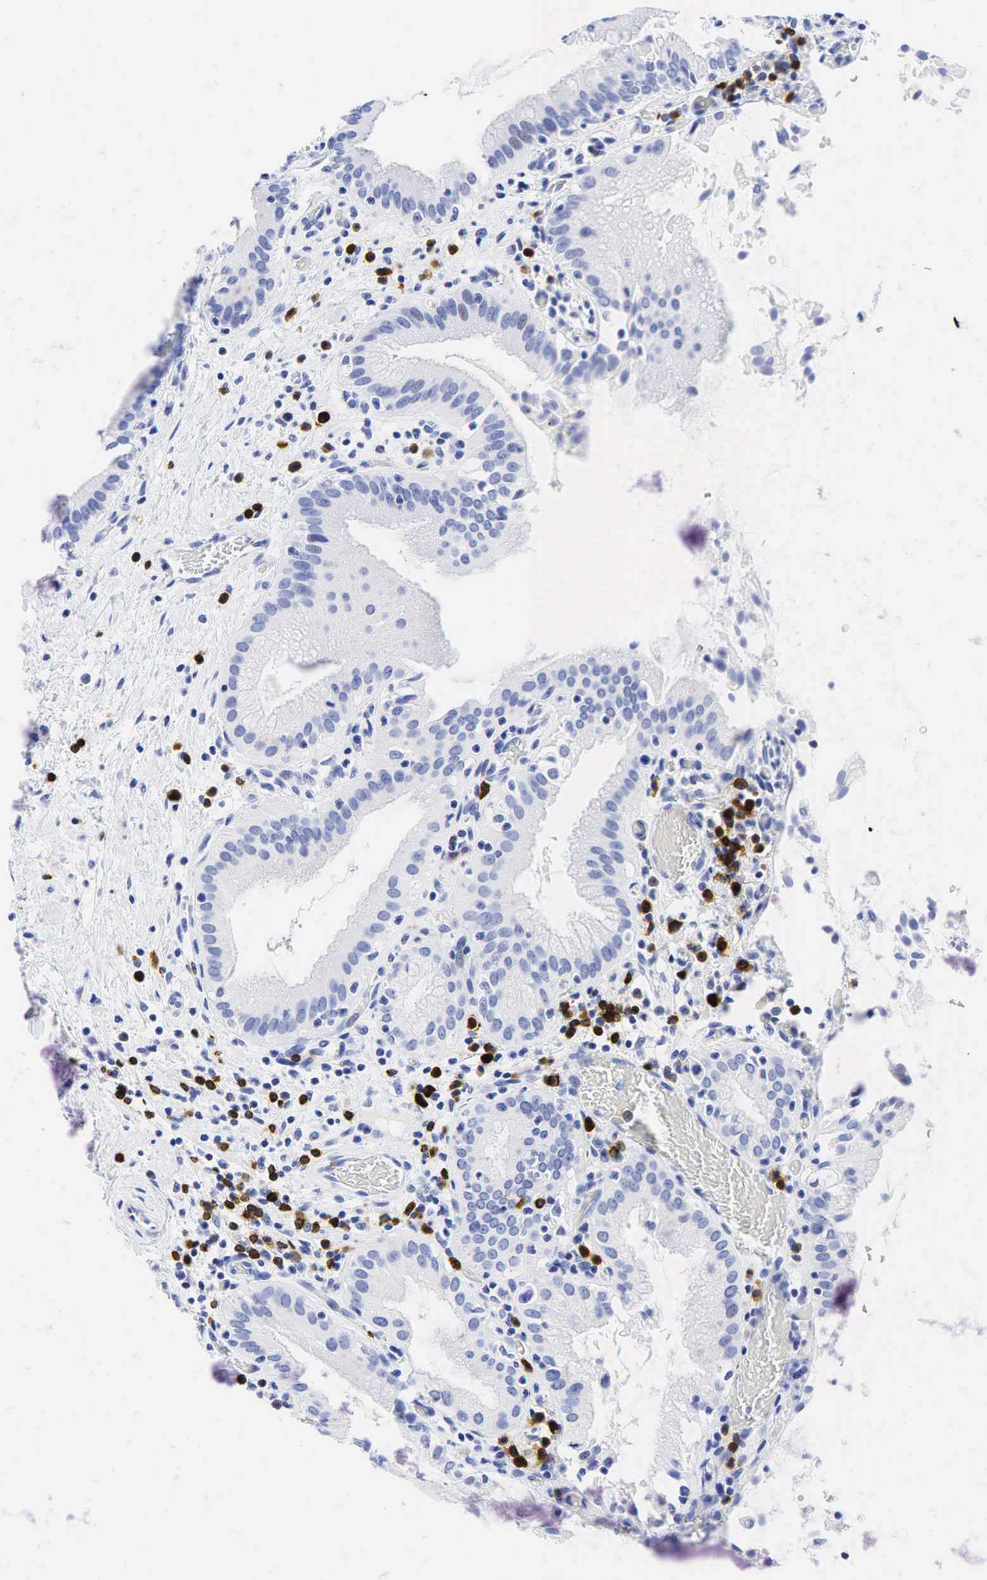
{"staining": {"intensity": "negative", "quantity": "none", "location": "none"}, "tissue": "gallbladder", "cell_type": "Glandular cells", "image_type": "normal", "snomed": [{"axis": "morphology", "description": "Normal tissue, NOS"}, {"axis": "topography", "description": "Gallbladder"}], "caption": "Immunohistochemical staining of normal gallbladder exhibits no significant expression in glandular cells. (DAB (3,3'-diaminobenzidine) immunohistochemistry with hematoxylin counter stain).", "gene": "CD79A", "patient": {"sex": "male", "age": 73}}